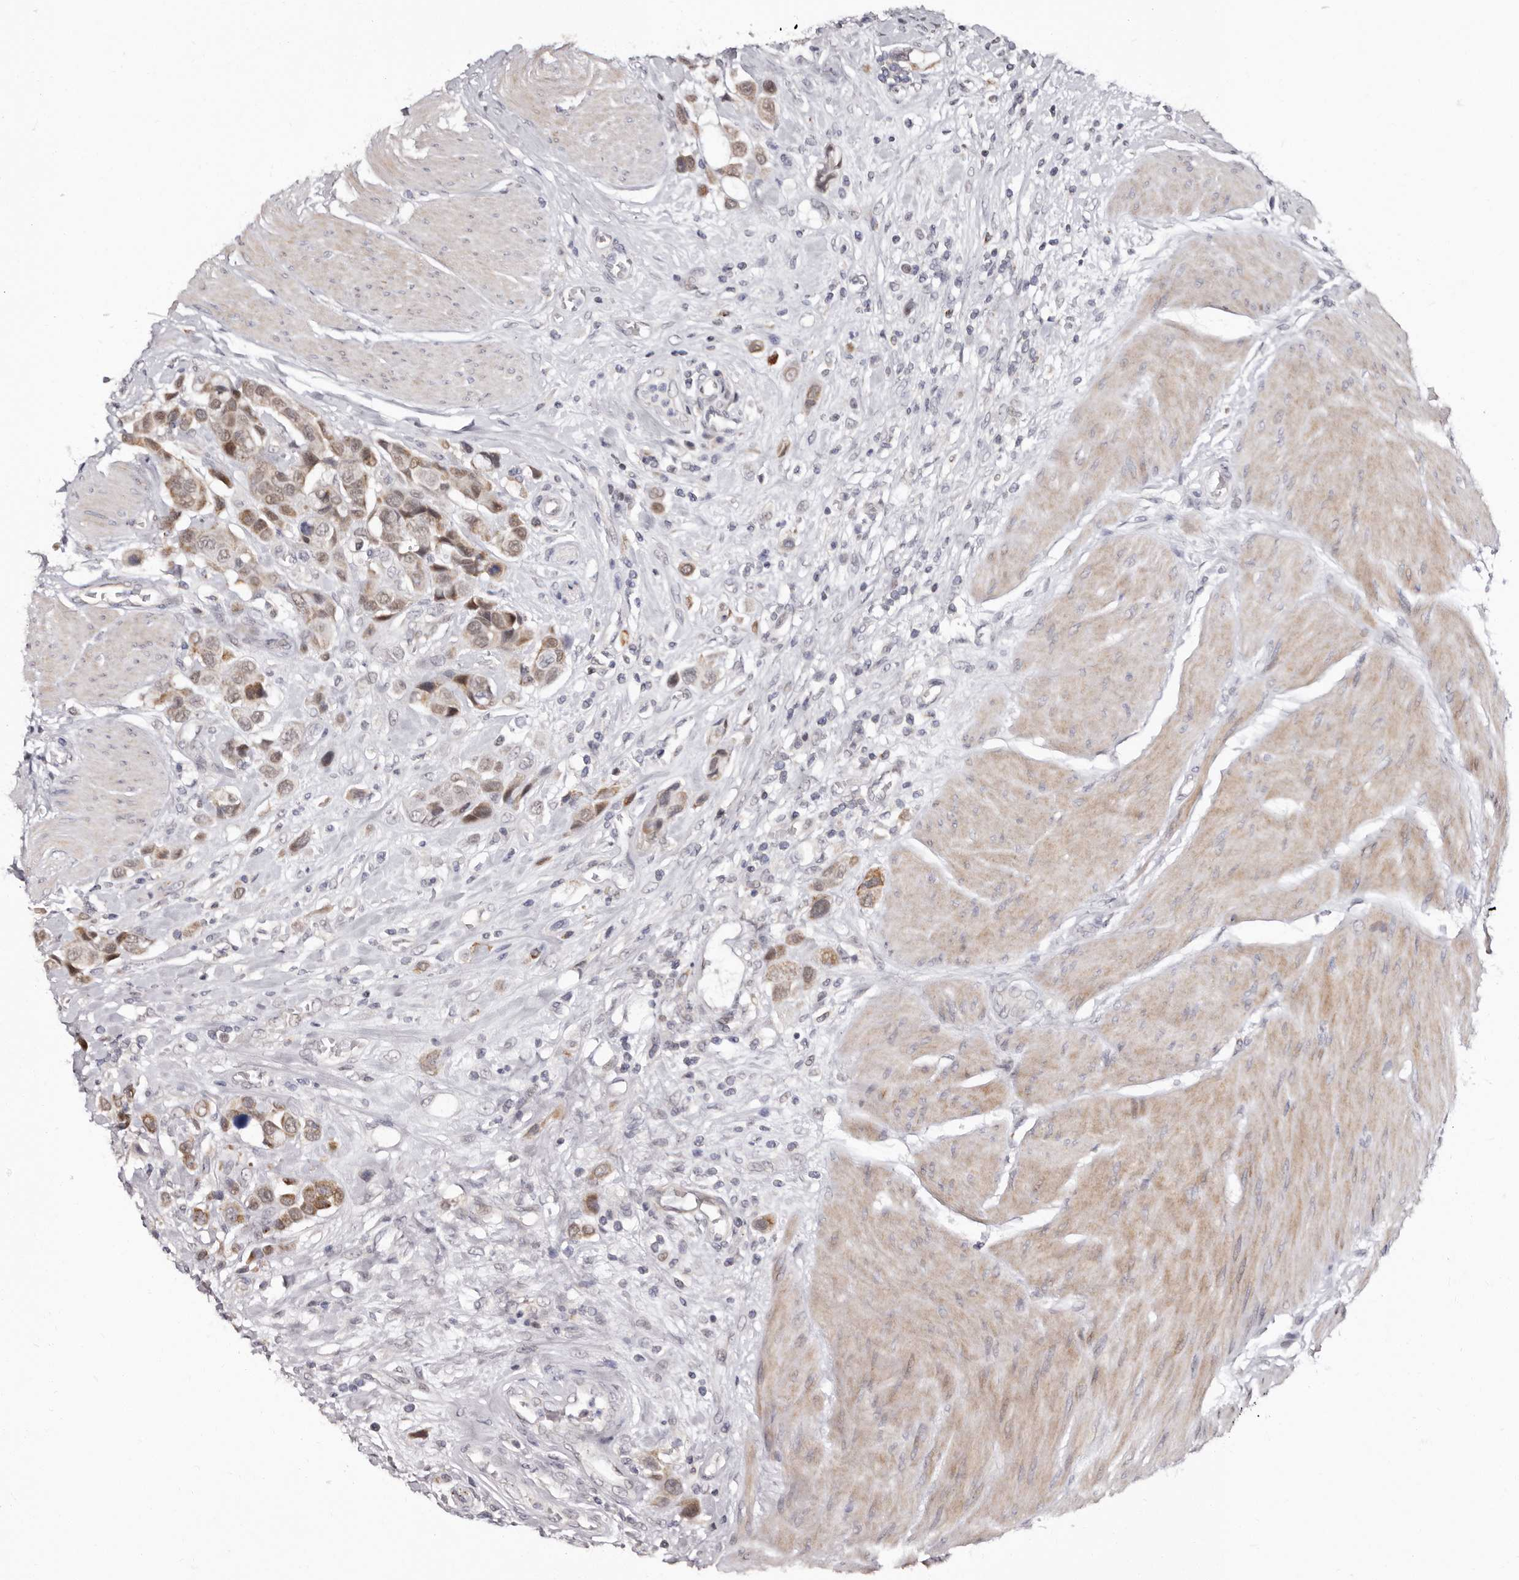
{"staining": {"intensity": "moderate", "quantity": ">75%", "location": "cytoplasmic/membranous"}, "tissue": "urothelial cancer", "cell_type": "Tumor cells", "image_type": "cancer", "snomed": [{"axis": "morphology", "description": "Urothelial carcinoma, High grade"}, {"axis": "topography", "description": "Urinary bladder"}], "caption": "Urothelial cancer was stained to show a protein in brown. There is medium levels of moderate cytoplasmic/membranous expression in about >75% of tumor cells. Nuclei are stained in blue.", "gene": "PHF20L1", "patient": {"sex": "male", "age": 50}}